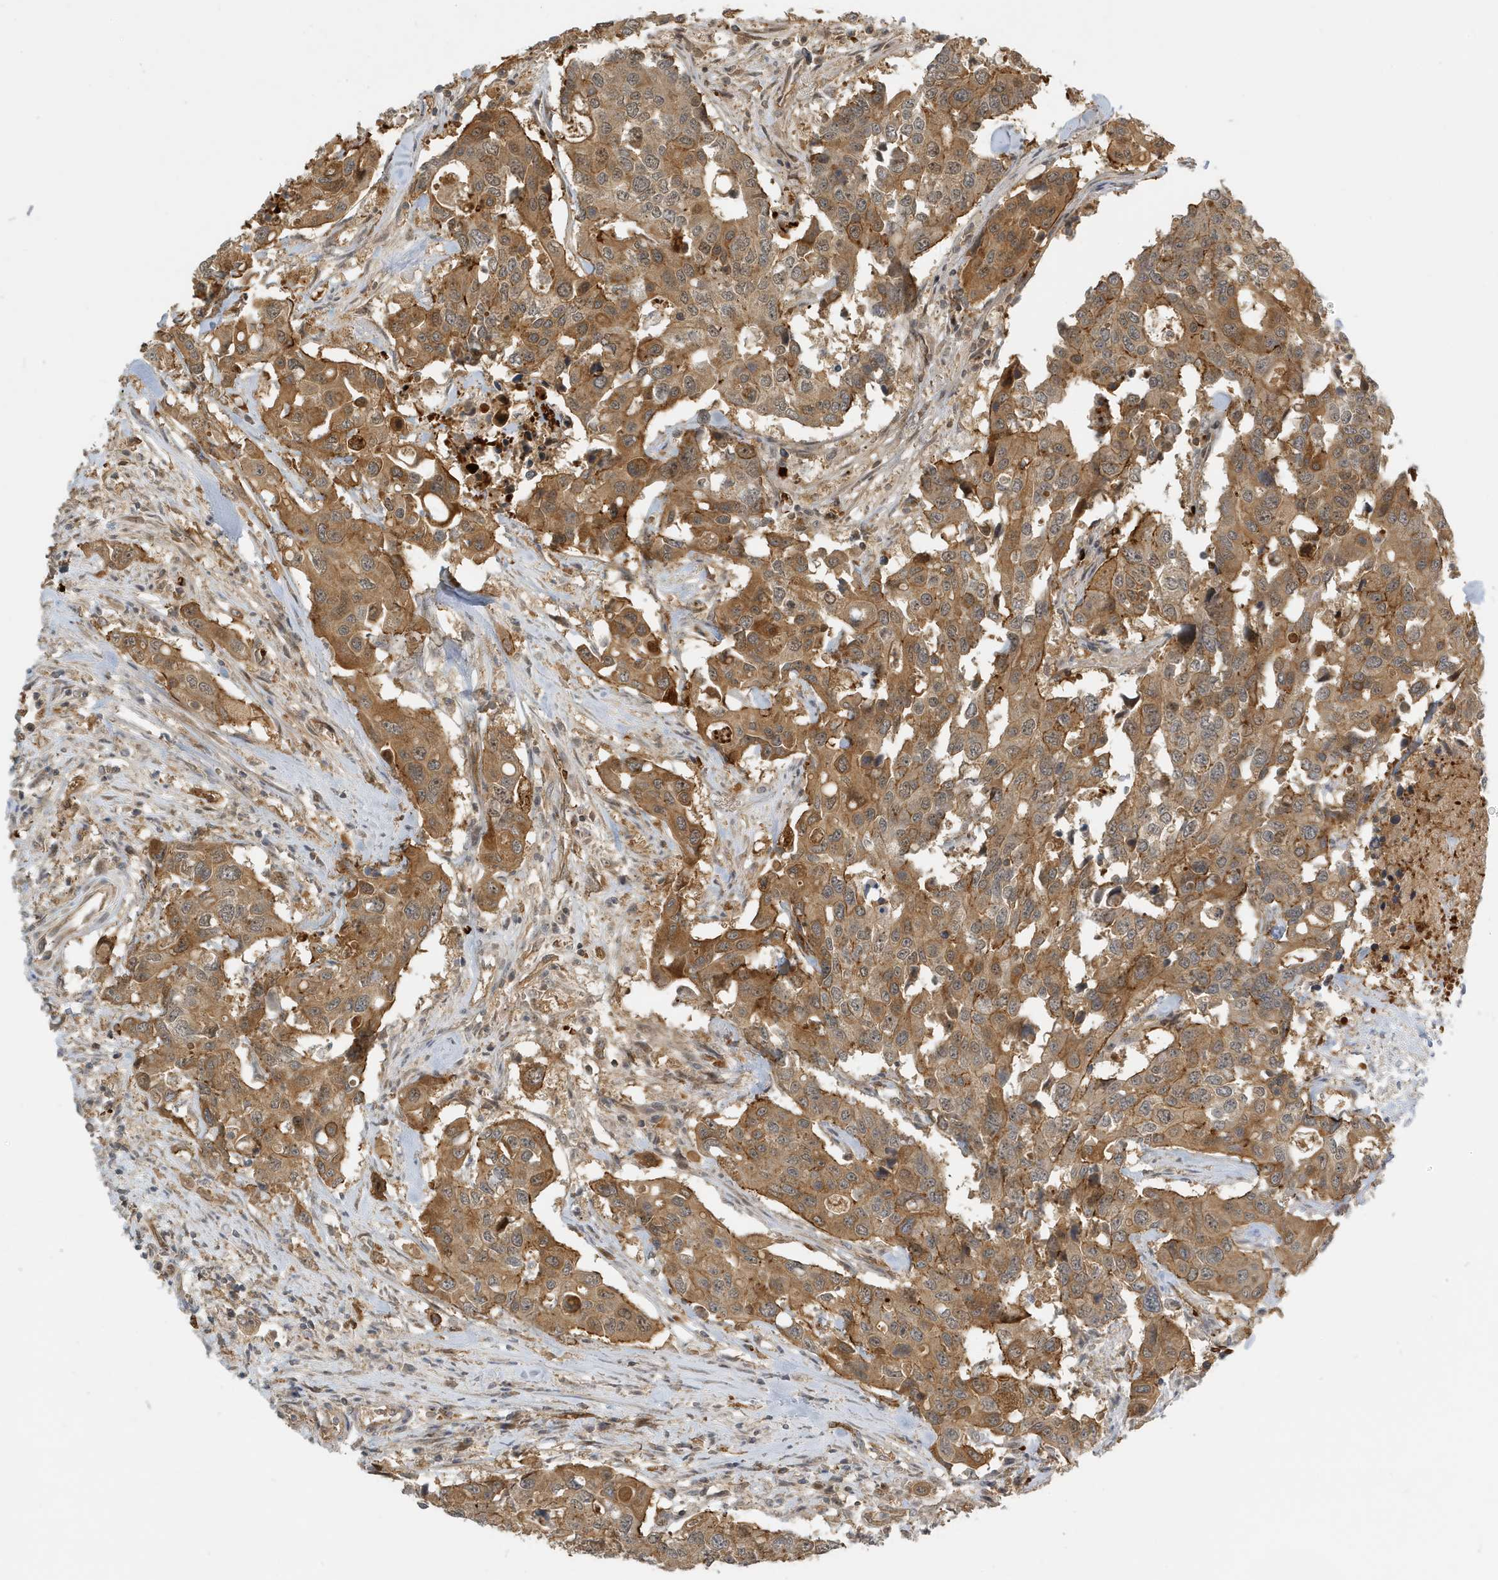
{"staining": {"intensity": "moderate", "quantity": ">75%", "location": "cytoplasmic/membranous"}, "tissue": "colorectal cancer", "cell_type": "Tumor cells", "image_type": "cancer", "snomed": [{"axis": "morphology", "description": "Adenocarcinoma, NOS"}, {"axis": "topography", "description": "Colon"}], "caption": "A medium amount of moderate cytoplasmic/membranous positivity is identified in about >75% of tumor cells in colorectal adenocarcinoma tissue. The protein of interest is stained brown, and the nuclei are stained in blue (DAB (3,3'-diaminobenzidine) IHC with brightfield microscopy, high magnification).", "gene": "FYCO1", "patient": {"sex": "male", "age": 77}}